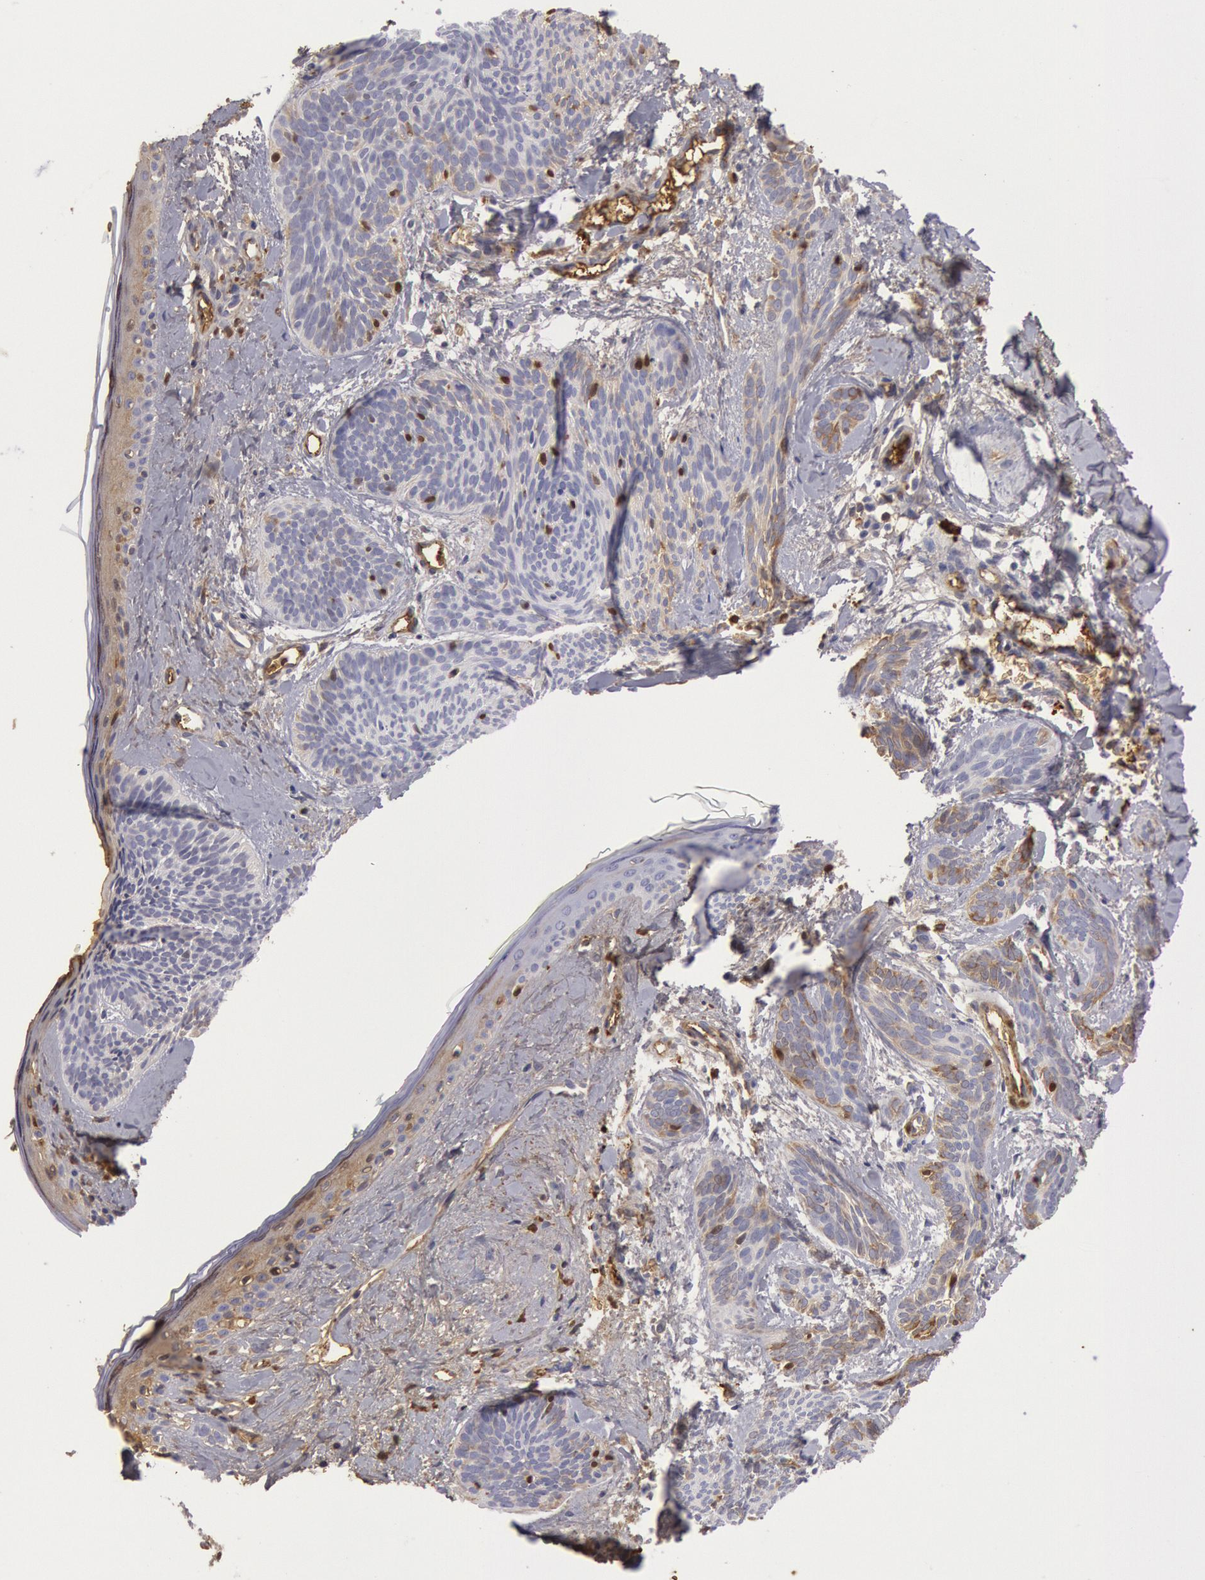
{"staining": {"intensity": "weak", "quantity": "<25%", "location": "cytoplasmic/membranous"}, "tissue": "skin cancer", "cell_type": "Tumor cells", "image_type": "cancer", "snomed": [{"axis": "morphology", "description": "Basal cell carcinoma"}, {"axis": "topography", "description": "Skin"}], "caption": "A micrograph of human skin basal cell carcinoma is negative for staining in tumor cells. (IHC, brightfield microscopy, high magnification).", "gene": "IGHA1", "patient": {"sex": "female", "age": 81}}